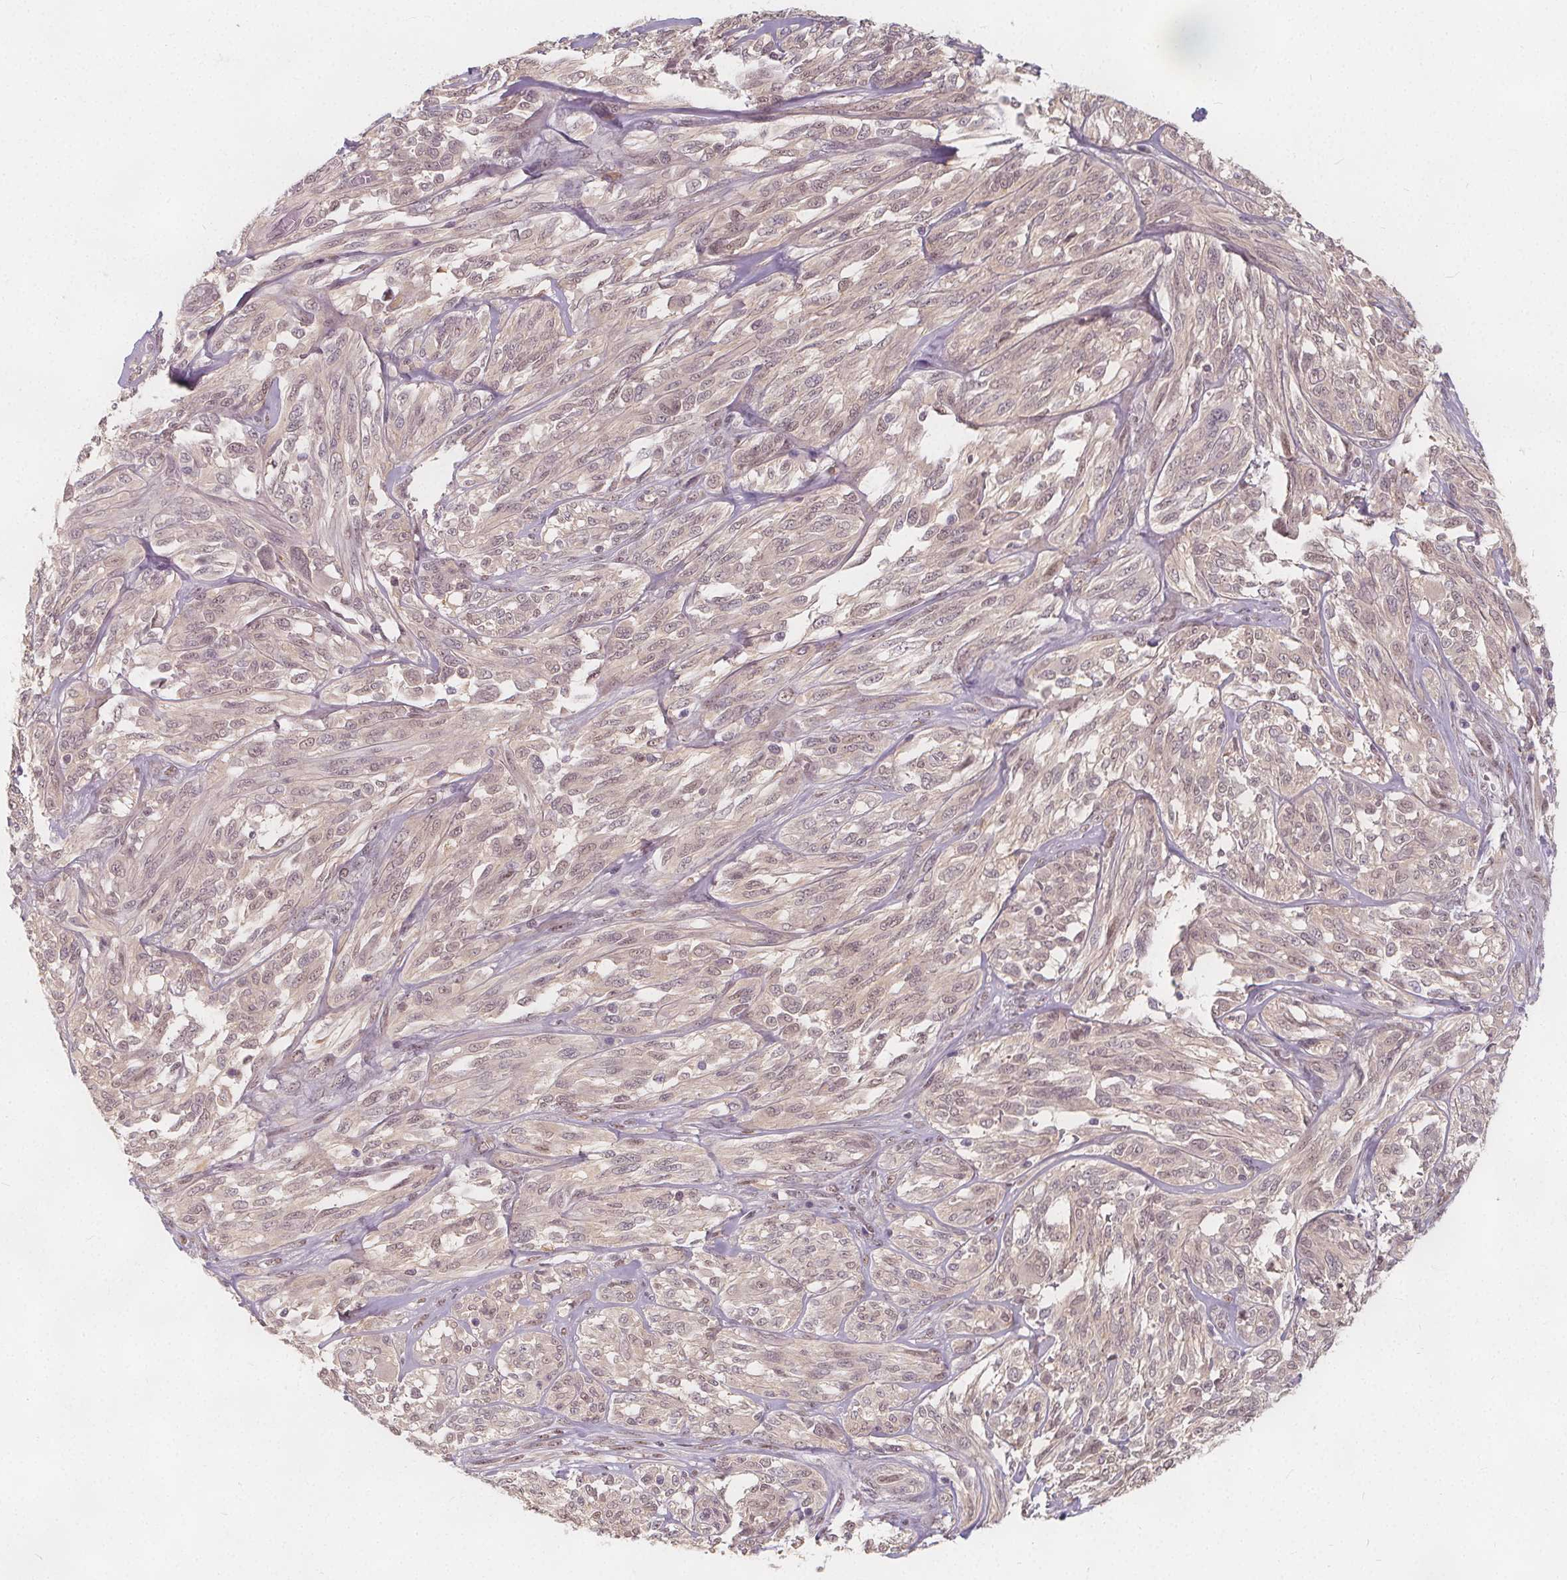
{"staining": {"intensity": "weak", "quantity": ">75%", "location": "cytoplasmic/membranous"}, "tissue": "melanoma", "cell_type": "Tumor cells", "image_type": "cancer", "snomed": [{"axis": "morphology", "description": "Malignant melanoma, NOS"}, {"axis": "topography", "description": "Skin"}], "caption": "A histopathology image of human melanoma stained for a protein demonstrates weak cytoplasmic/membranous brown staining in tumor cells.", "gene": "DRC3", "patient": {"sex": "female", "age": 91}}